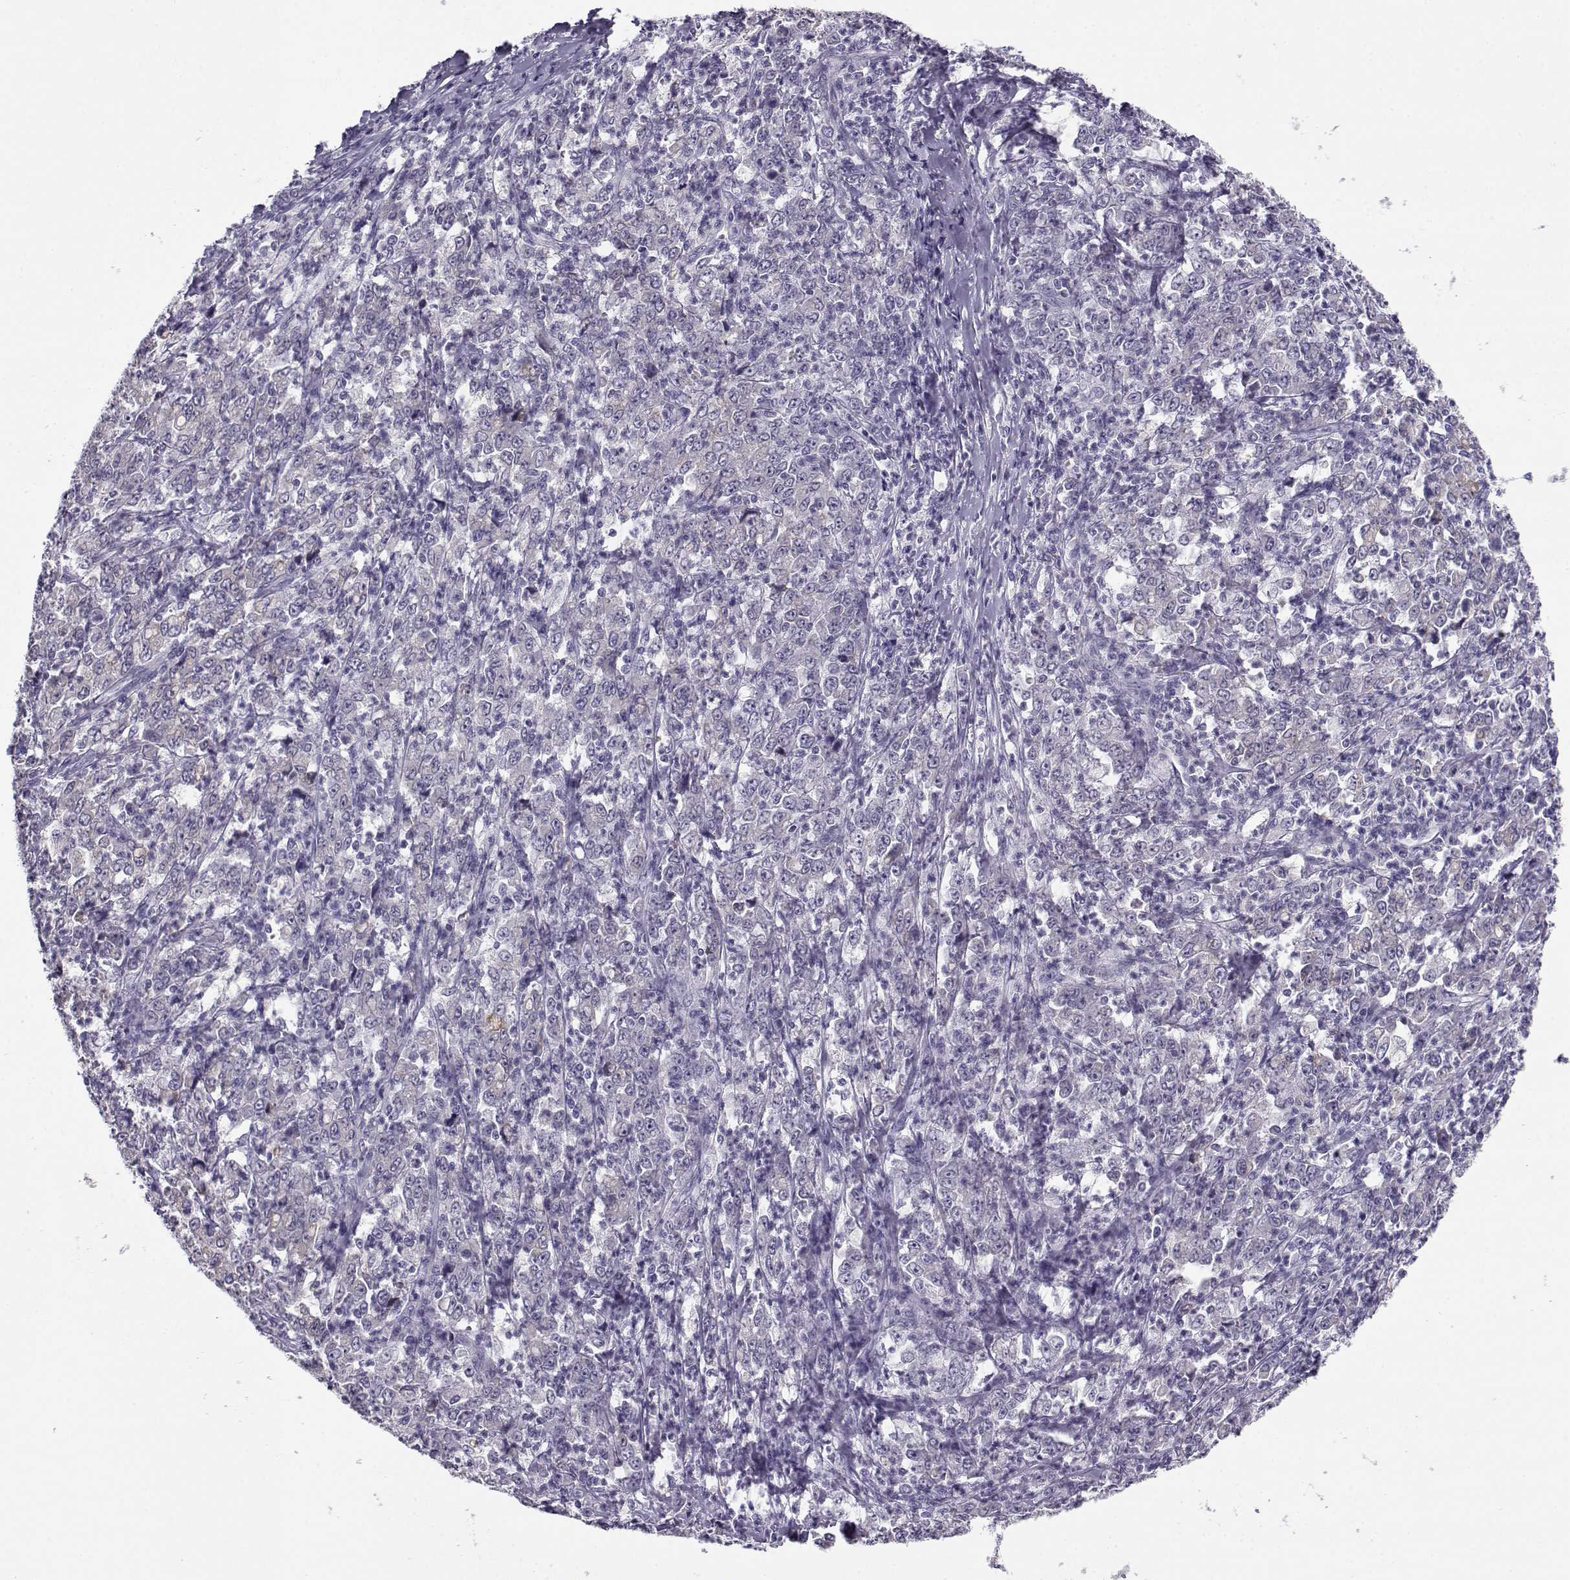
{"staining": {"intensity": "negative", "quantity": "none", "location": "none"}, "tissue": "stomach cancer", "cell_type": "Tumor cells", "image_type": "cancer", "snomed": [{"axis": "morphology", "description": "Adenocarcinoma, NOS"}, {"axis": "topography", "description": "Stomach, lower"}], "caption": "Tumor cells show no significant protein staining in stomach adenocarcinoma. (DAB IHC, high magnification).", "gene": "CFAP77", "patient": {"sex": "female", "age": 71}}